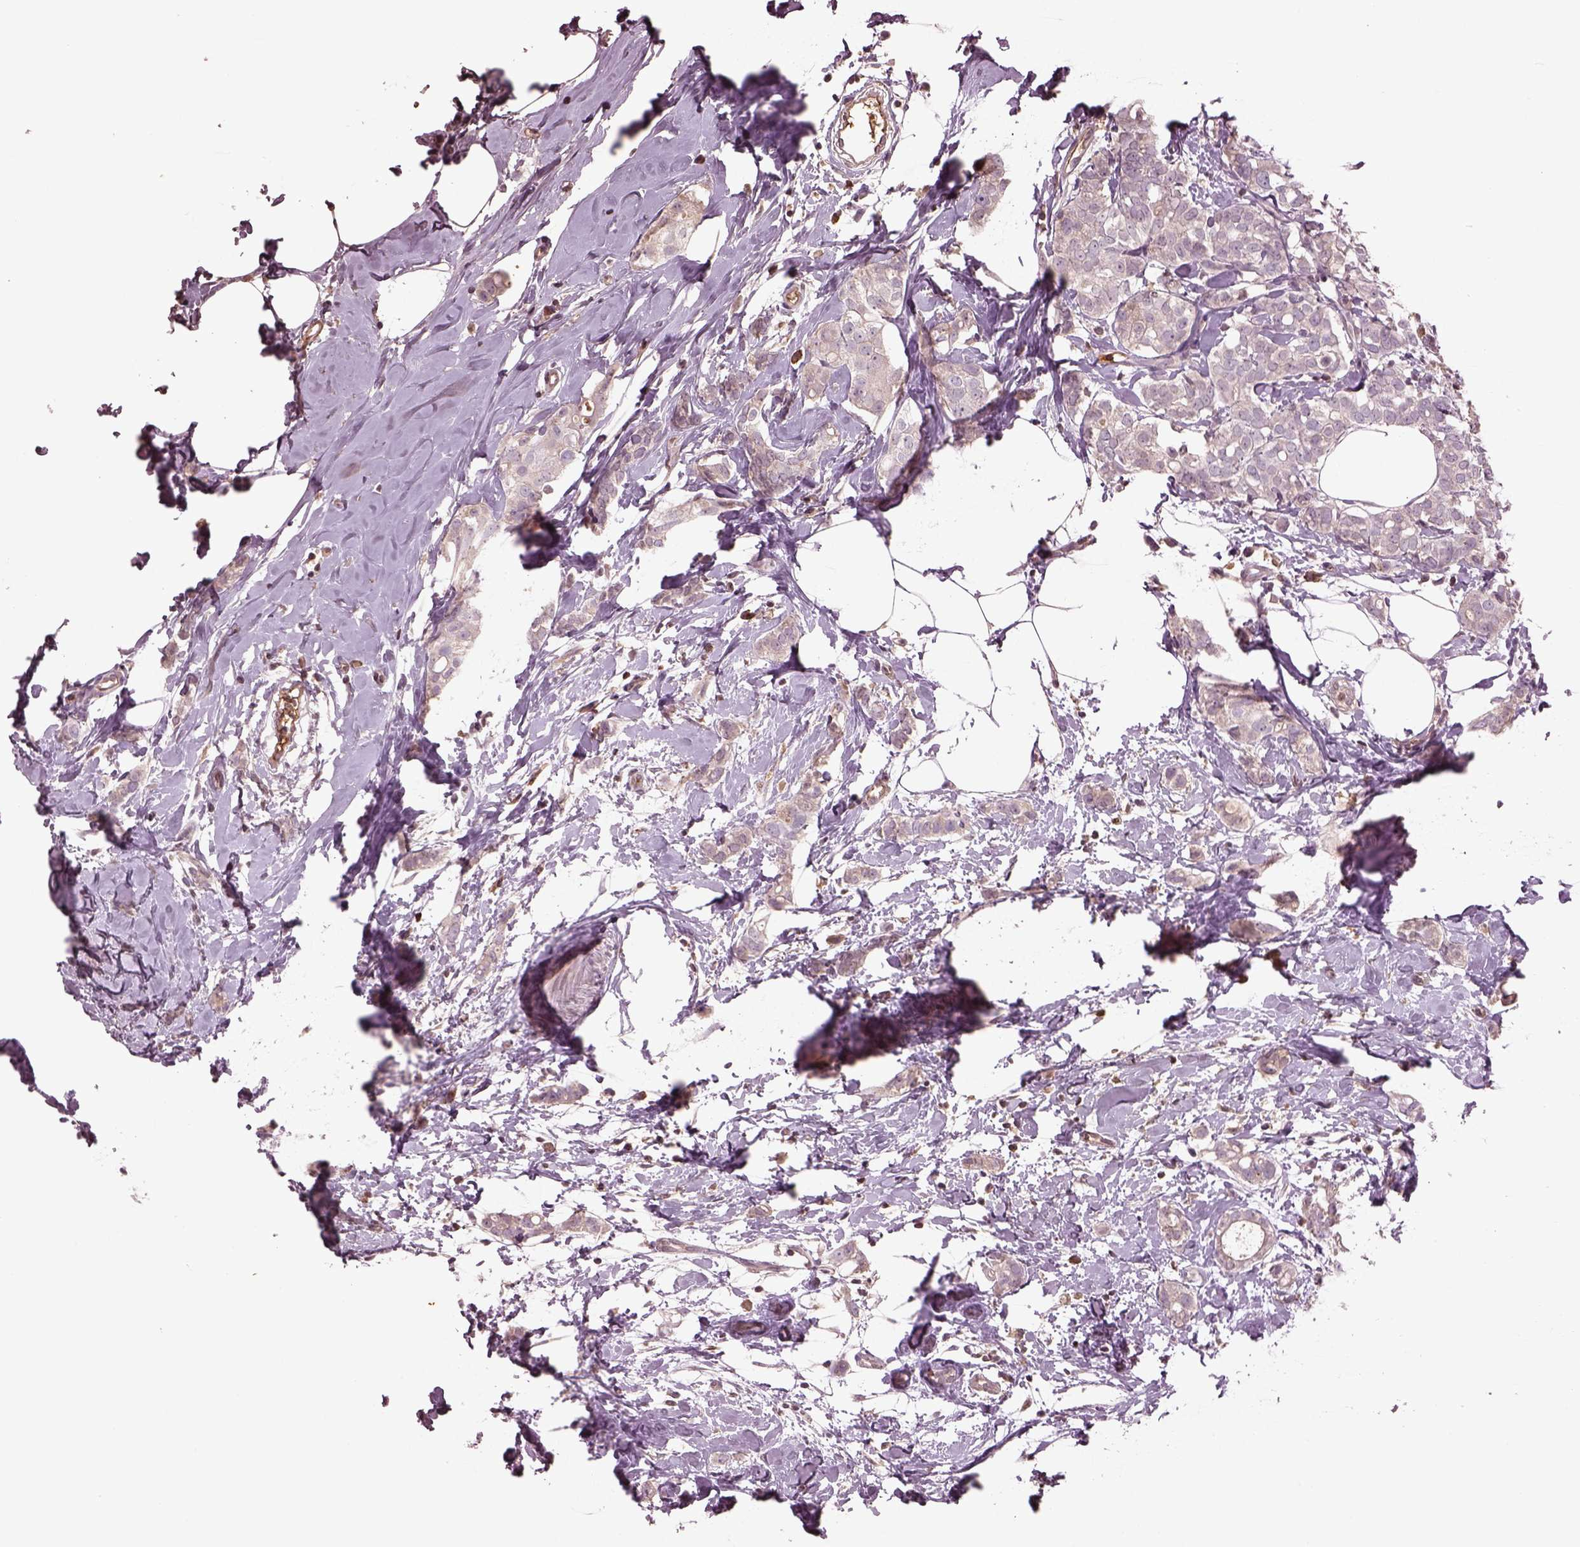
{"staining": {"intensity": "negative", "quantity": "none", "location": "none"}, "tissue": "breast cancer", "cell_type": "Tumor cells", "image_type": "cancer", "snomed": [{"axis": "morphology", "description": "Duct carcinoma"}, {"axis": "topography", "description": "Breast"}], "caption": "Immunohistochemical staining of breast cancer exhibits no significant expression in tumor cells.", "gene": "PTX4", "patient": {"sex": "female", "age": 40}}